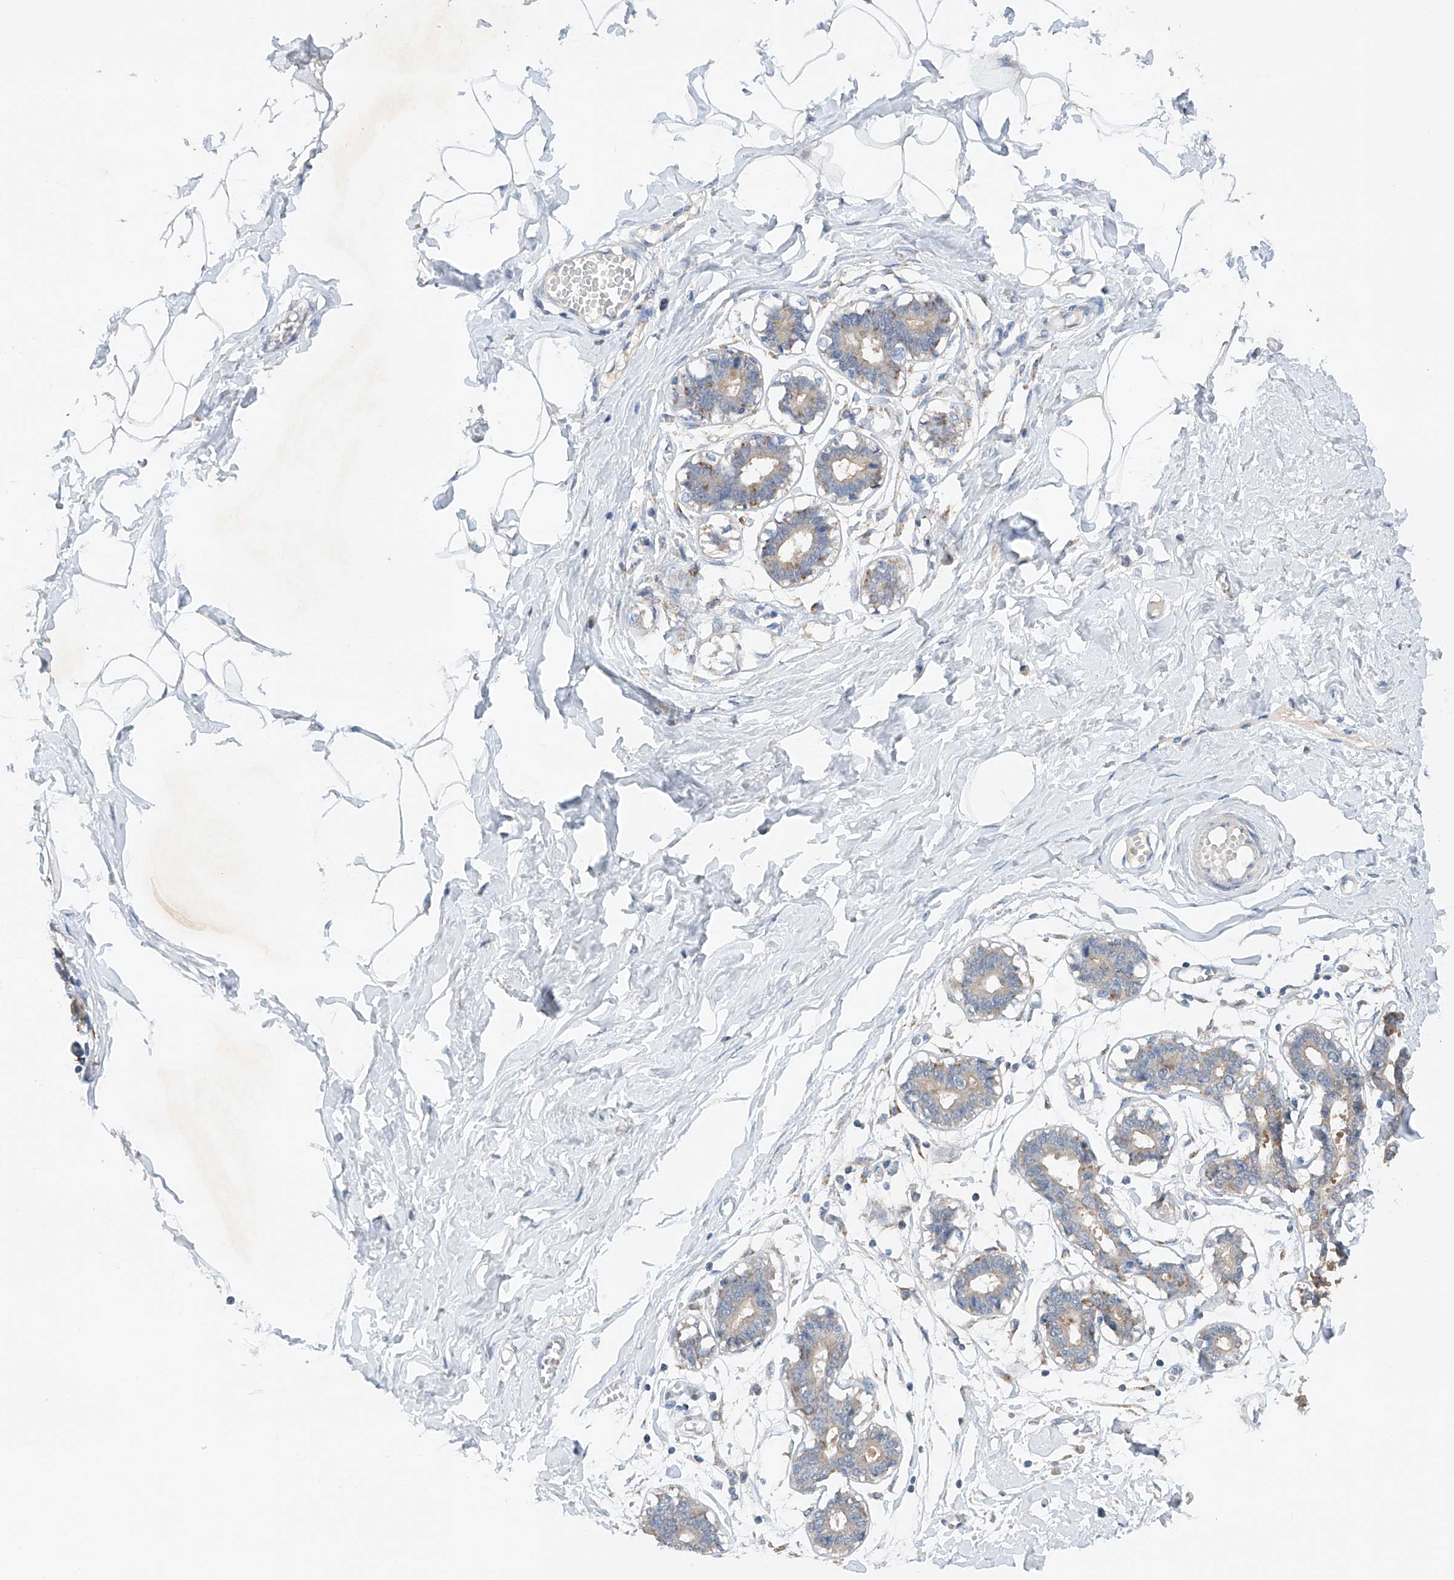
{"staining": {"intensity": "negative", "quantity": "none", "location": "none"}, "tissue": "breast", "cell_type": "Adipocytes", "image_type": "normal", "snomed": [{"axis": "morphology", "description": "Normal tissue, NOS"}, {"axis": "topography", "description": "Breast"}], "caption": "DAB (3,3'-diaminobenzidine) immunohistochemical staining of normal breast shows no significant expression in adipocytes.", "gene": "GPC4", "patient": {"sex": "female", "age": 27}}